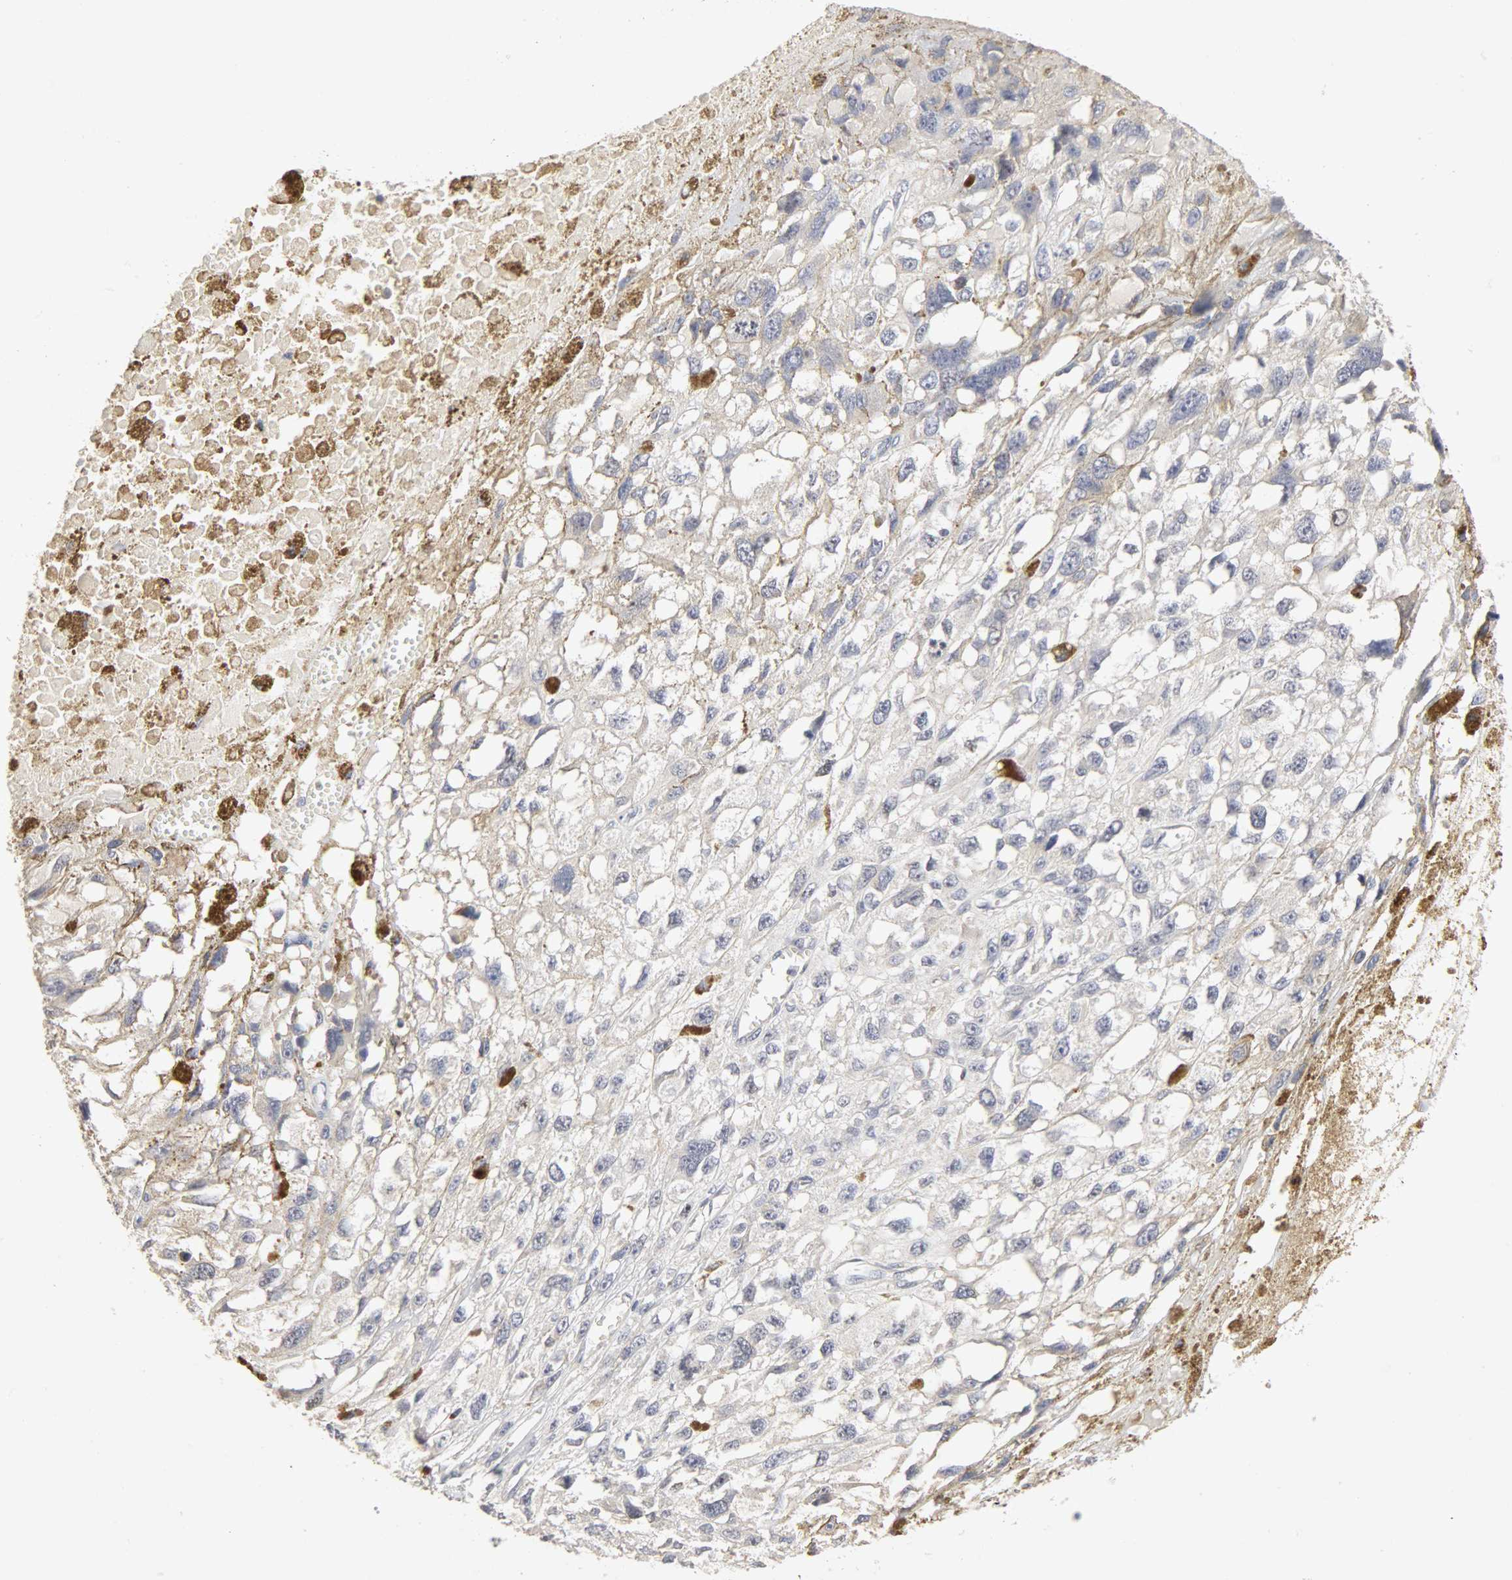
{"staining": {"intensity": "negative", "quantity": "none", "location": "none"}, "tissue": "melanoma", "cell_type": "Tumor cells", "image_type": "cancer", "snomed": [{"axis": "morphology", "description": "Malignant melanoma, Metastatic site"}, {"axis": "topography", "description": "Lymph node"}], "caption": "The photomicrograph reveals no significant staining in tumor cells of melanoma.", "gene": "SLC10A2", "patient": {"sex": "male", "age": 59}}